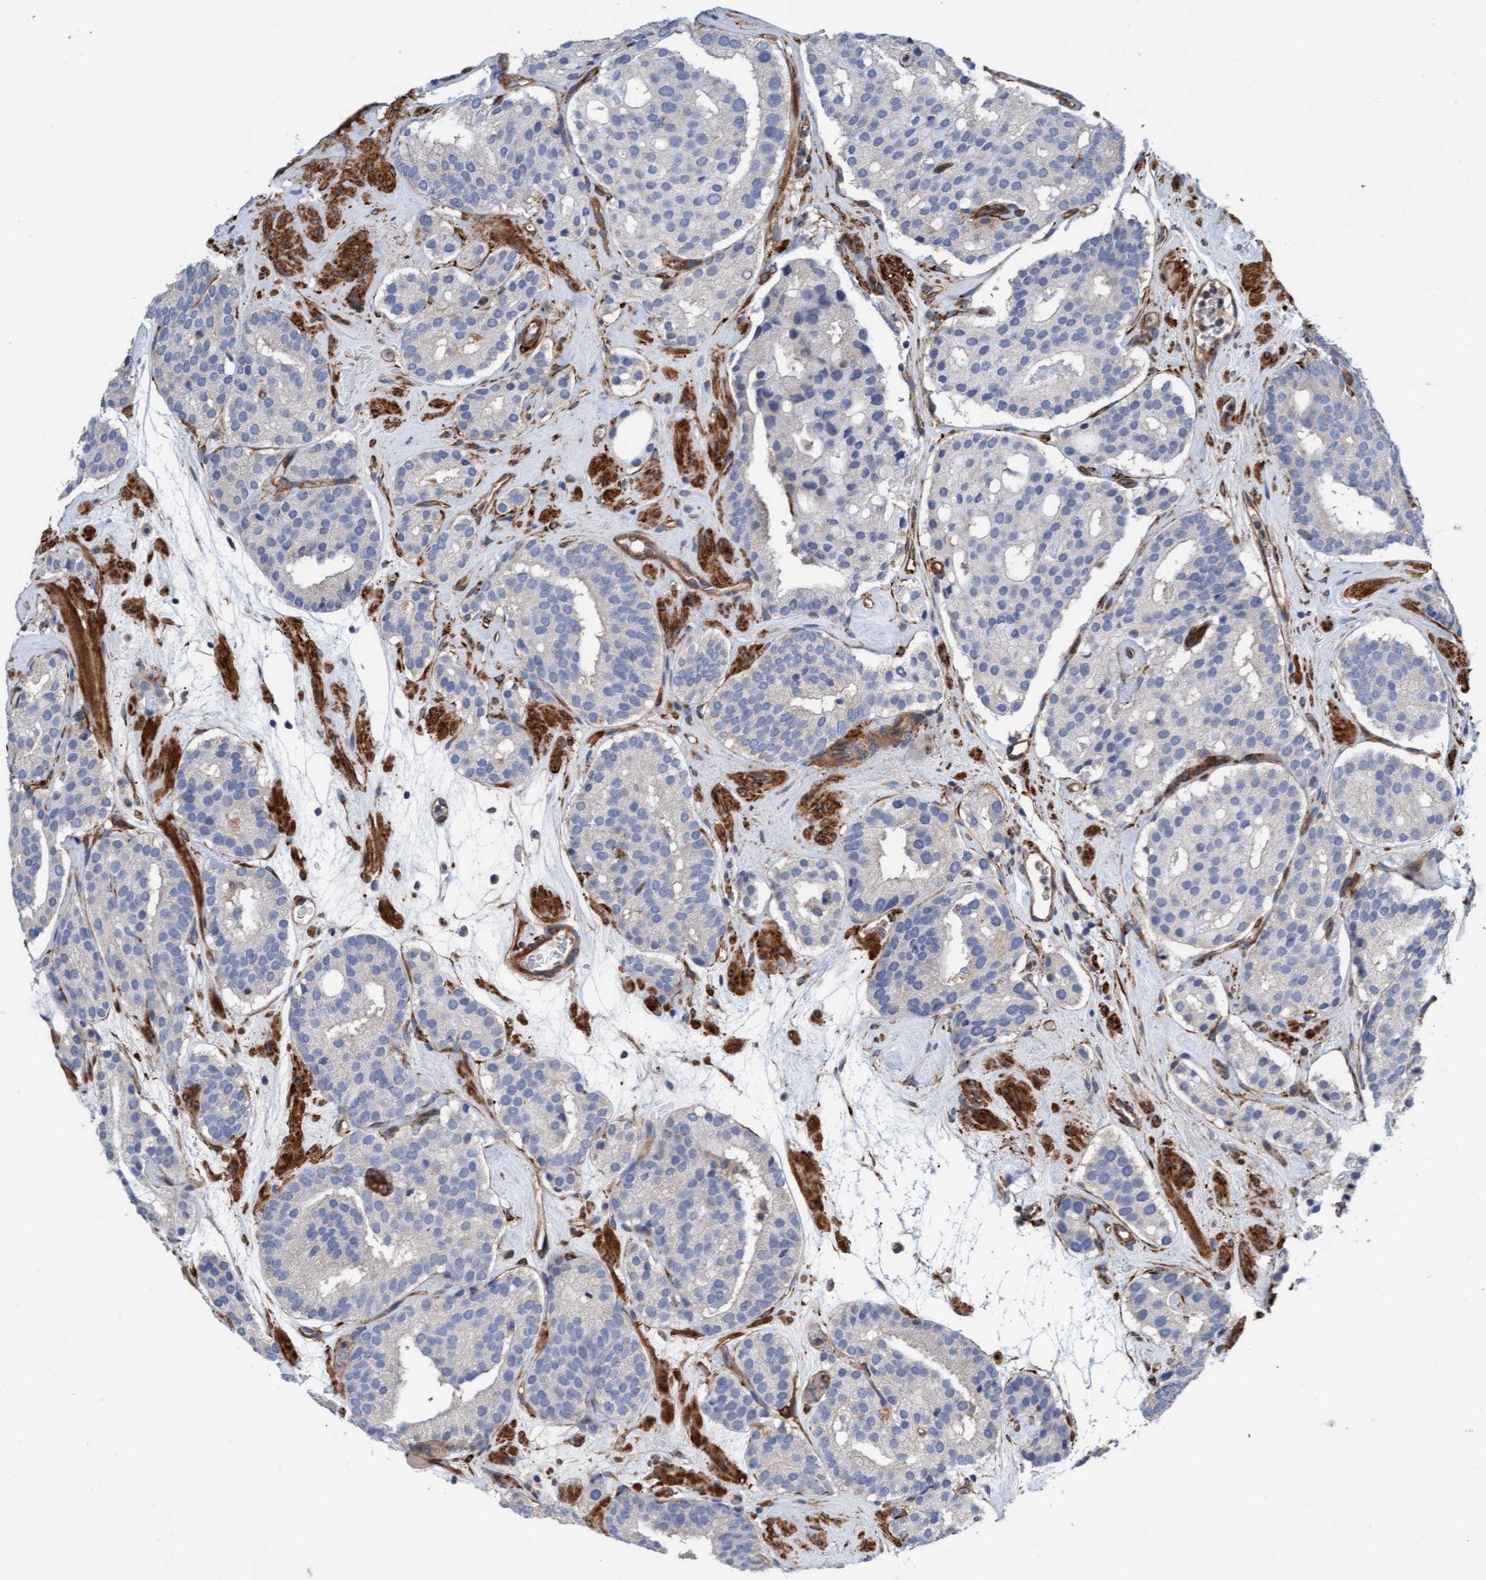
{"staining": {"intensity": "negative", "quantity": "none", "location": "none"}, "tissue": "prostate cancer", "cell_type": "Tumor cells", "image_type": "cancer", "snomed": [{"axis": "morphology", "description": "Adenocarcinoma, Low grade"}, {"axis": "topography", "description": "Prostate"}], "caption": "Tumor cells show no significant staining in low-grade adenocarcinoma (prostate).", "gene": "FMNL3", "patient": {"sex": "male", "age": 69}}